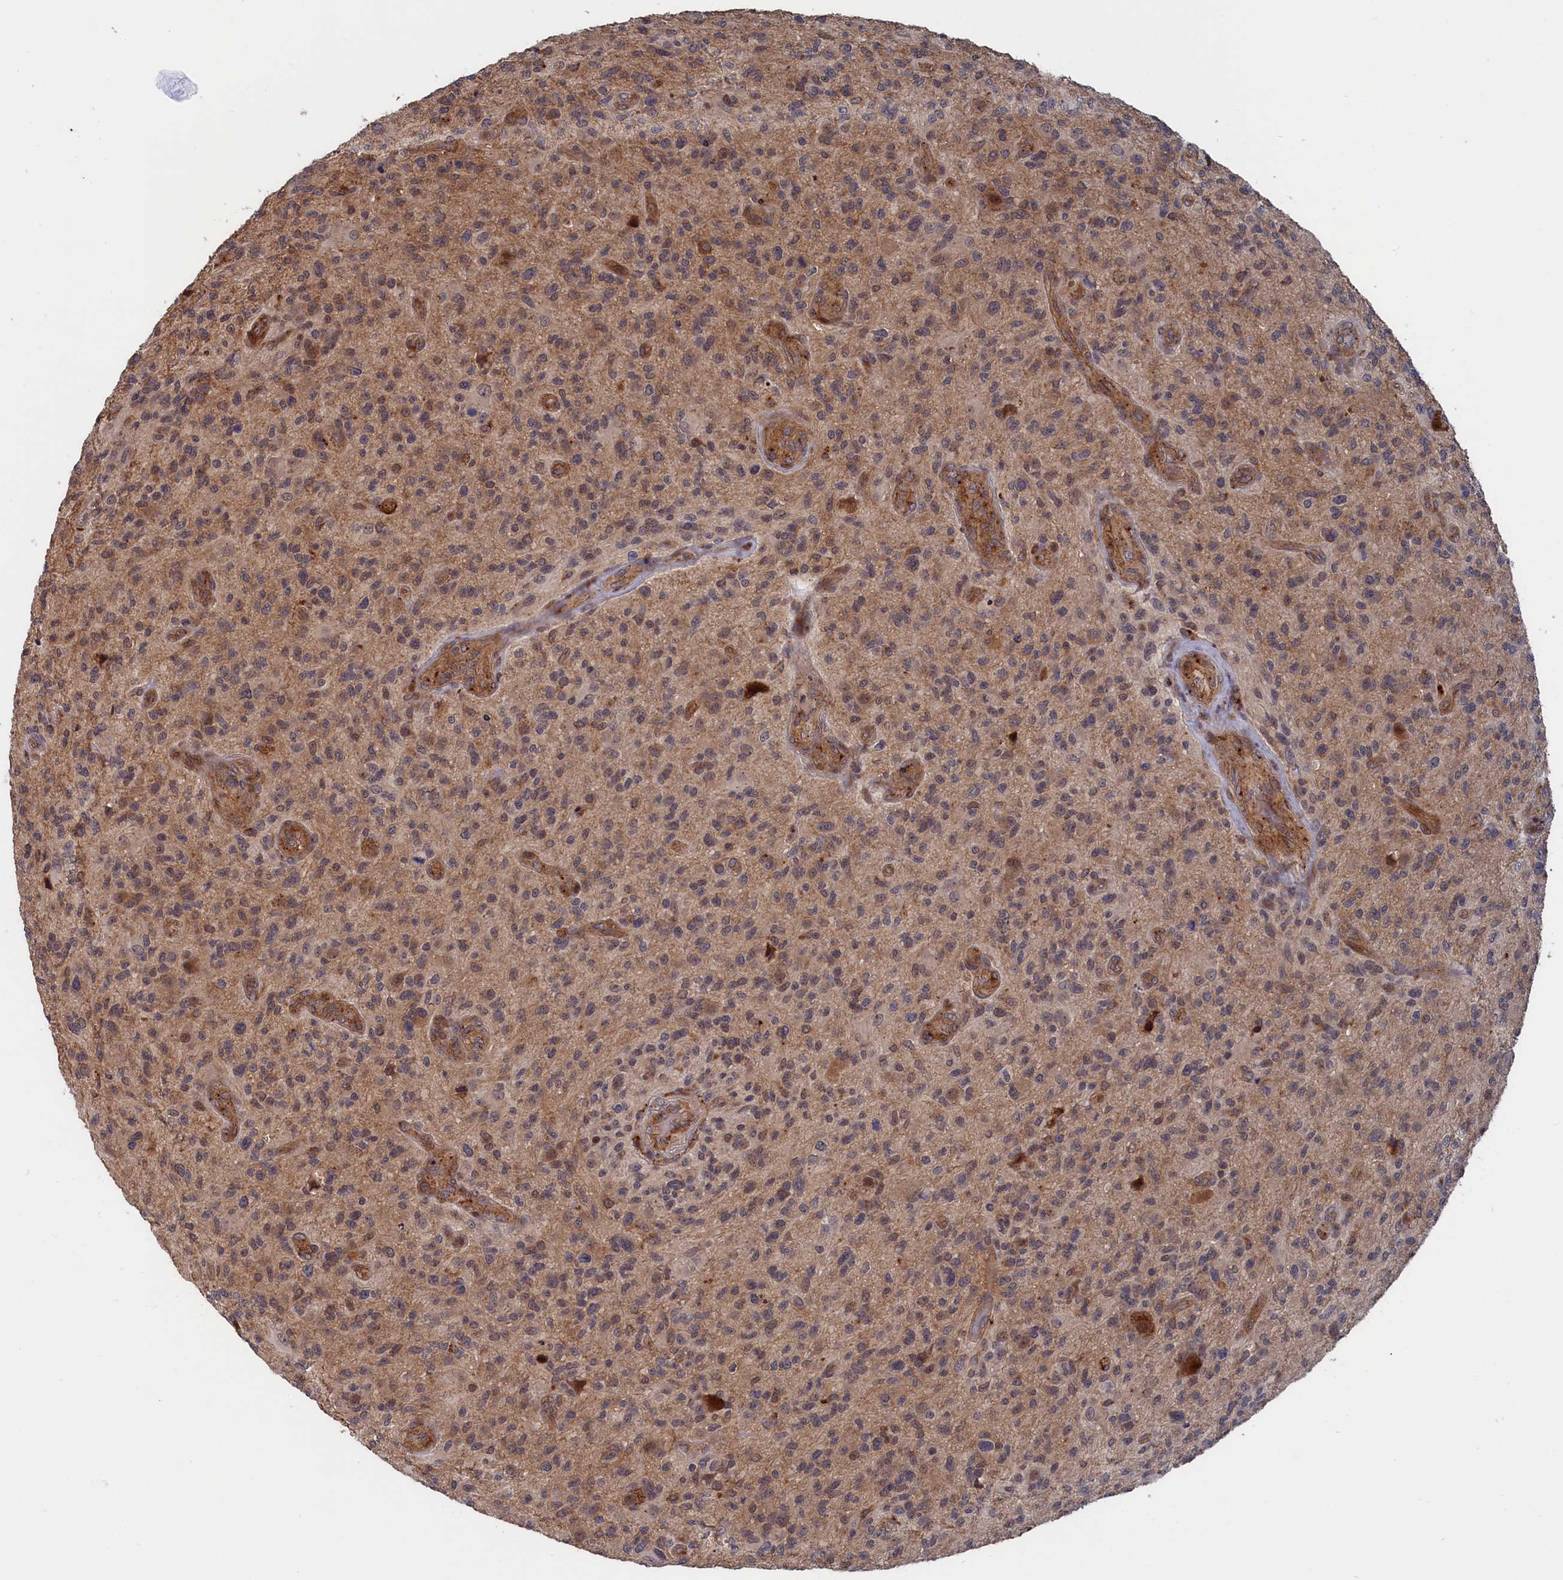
{"staining": {"intensity": "weak", "quantity": "<25%", "location": "cytoplasmic/membranous"}, "tissue": "glioma", "cell_type": "Tumor cells", "image_type": "cancer", "snomed": [{"axis": "morphology", "description": "Glioma, malignant, High grade"}, {"axis": "topography", "description": "Brain"}], "caption": "This is a micrograph of IHC staining of glioma, which shows no expression in tumor cells.", "gene": "TRAPPC2L", "patient": {"sex": "male", "age": 47}}